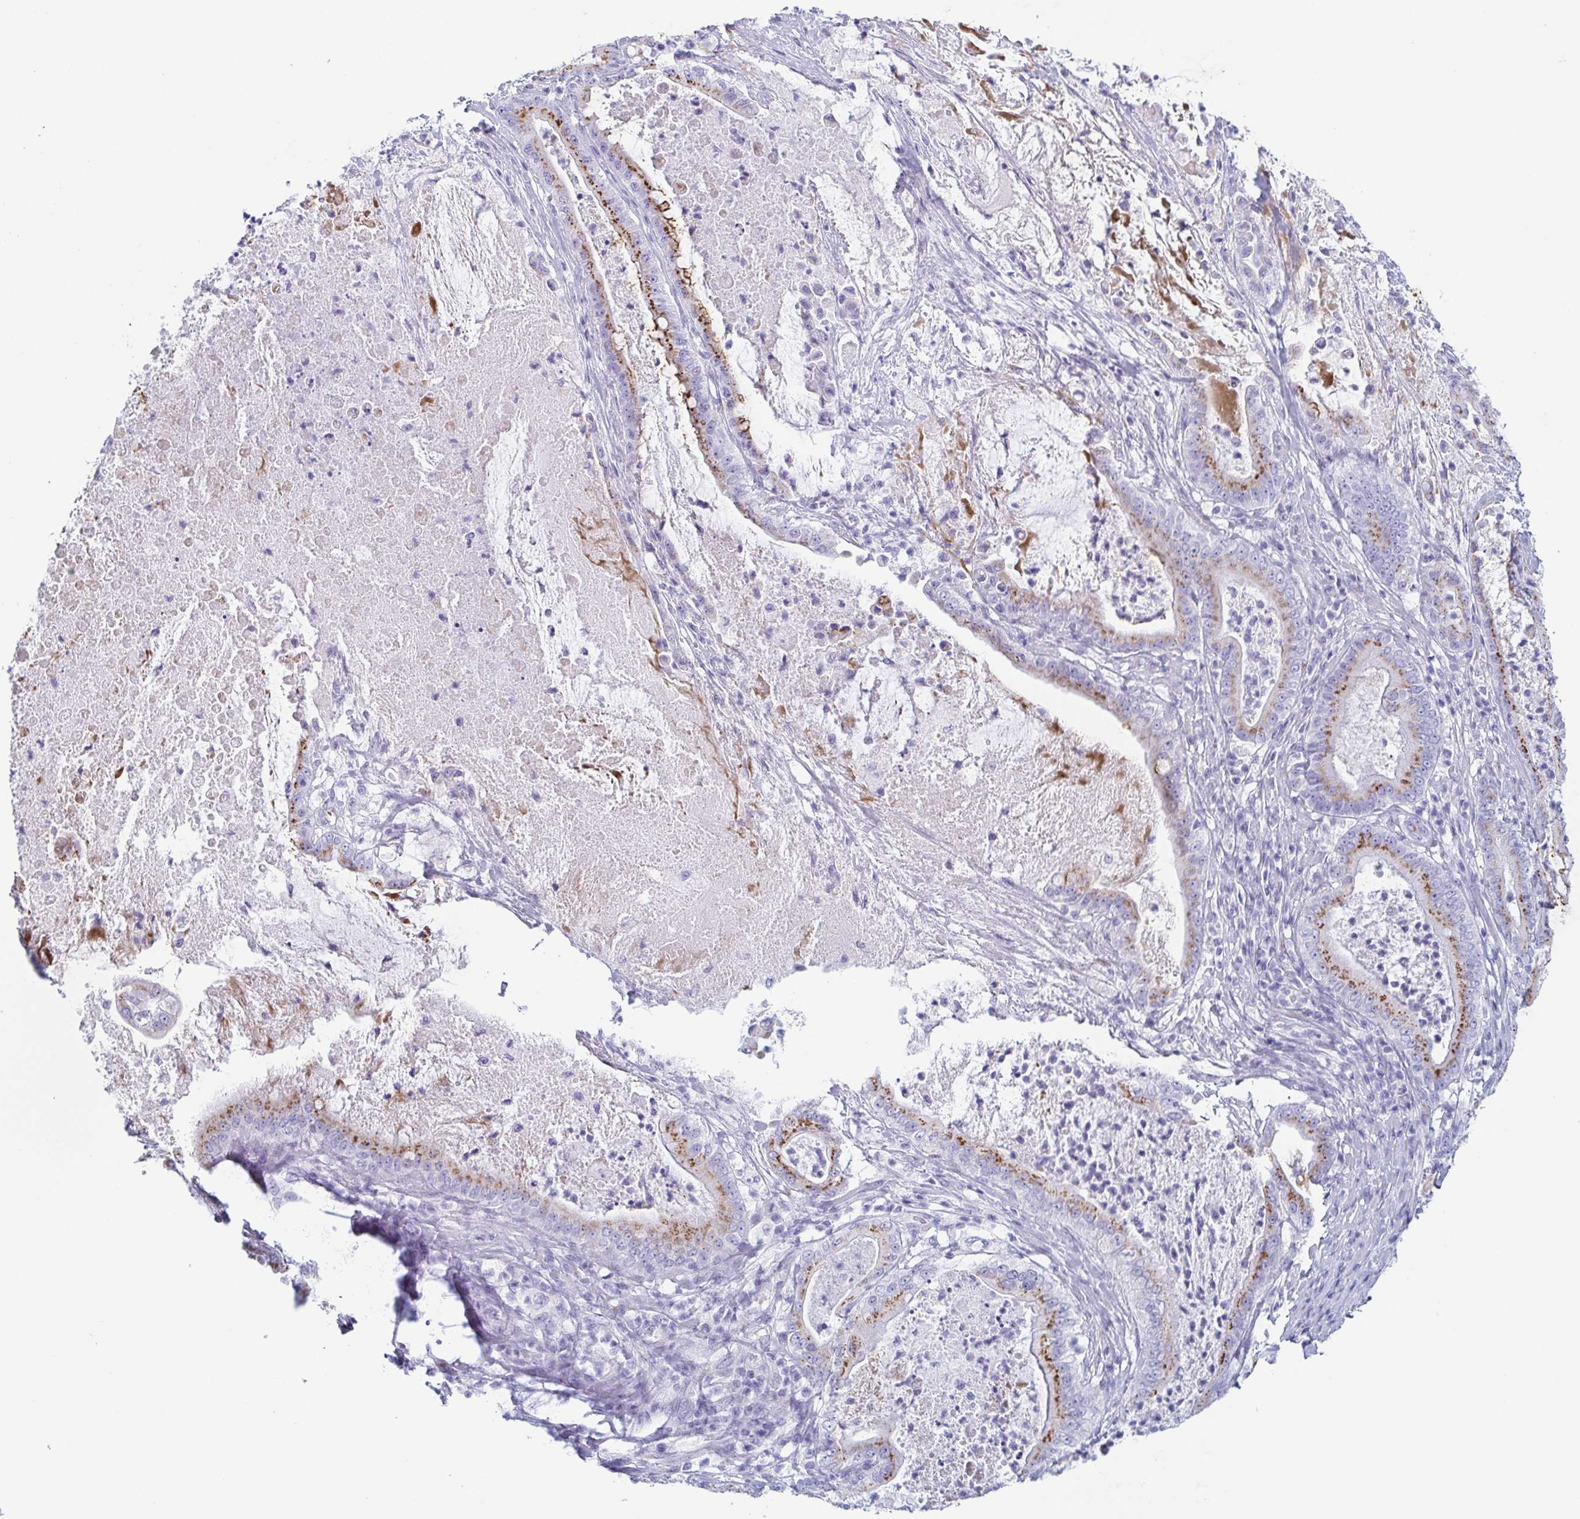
{"staining": {"intensity": "moderate", "quantity": ">75%", "location": "cytoplasmic/membranous"}, "tissue": "pancreatic cancer", "cell_type": "Tumor cells", "image_type": "cancer", "snomed": [{"axis": "morphology", "description": "Adenocarcinoma, NOS"}, {"axis": "topography", "description": "Pancreas"}], "caption": "DAB (3,3'-diaminobenzidine) immunohistochemical staining of human adenocarcinoma (pancreatic) displays moderate cytoplasmic/membranous protein staining in approximately >75% of tumor cells.", "gene": "LDLRAD1", "patient": {"sex": "male", "age": 71}}